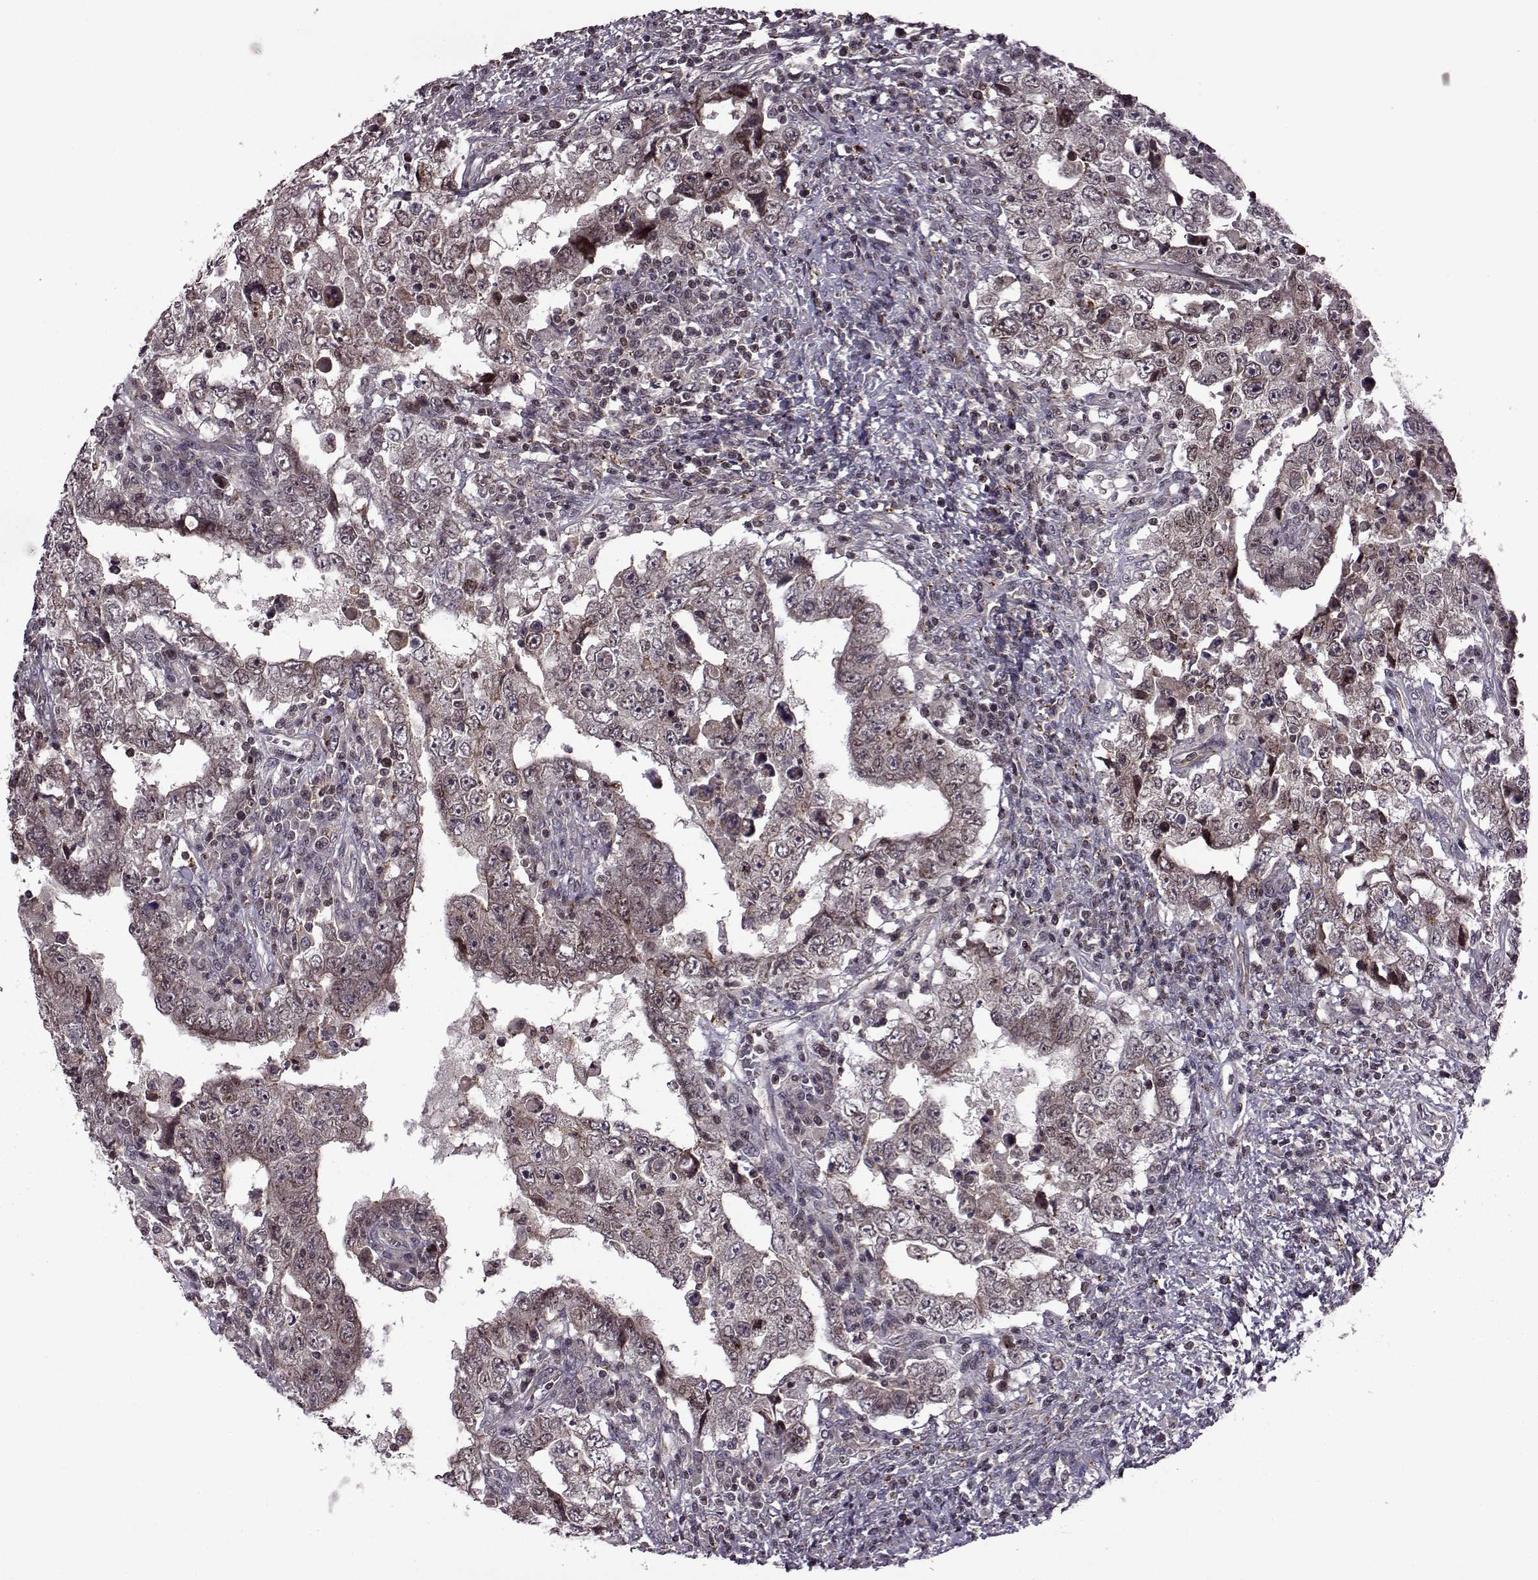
{"staining": {"intensity": "weak", "quantity": "<25%", "location": "cytoplasmic/membranous"}, "tissue": "testis cancer", "cell_type": "Tumor cells", "image_type": "cancer", "snomed": [{"axis": "morphology", "description": "Carcinoma, Embryonal, NOS"}, {"axis": "topography", "description": "Testis"}], "caption": "The immunohistochemistry photomicrograph has no significant expression in tumor cells of testis embryonal carcinoma tissue.", "gene": "TRMU", "patient": {"sex": "male", "age": 26}}